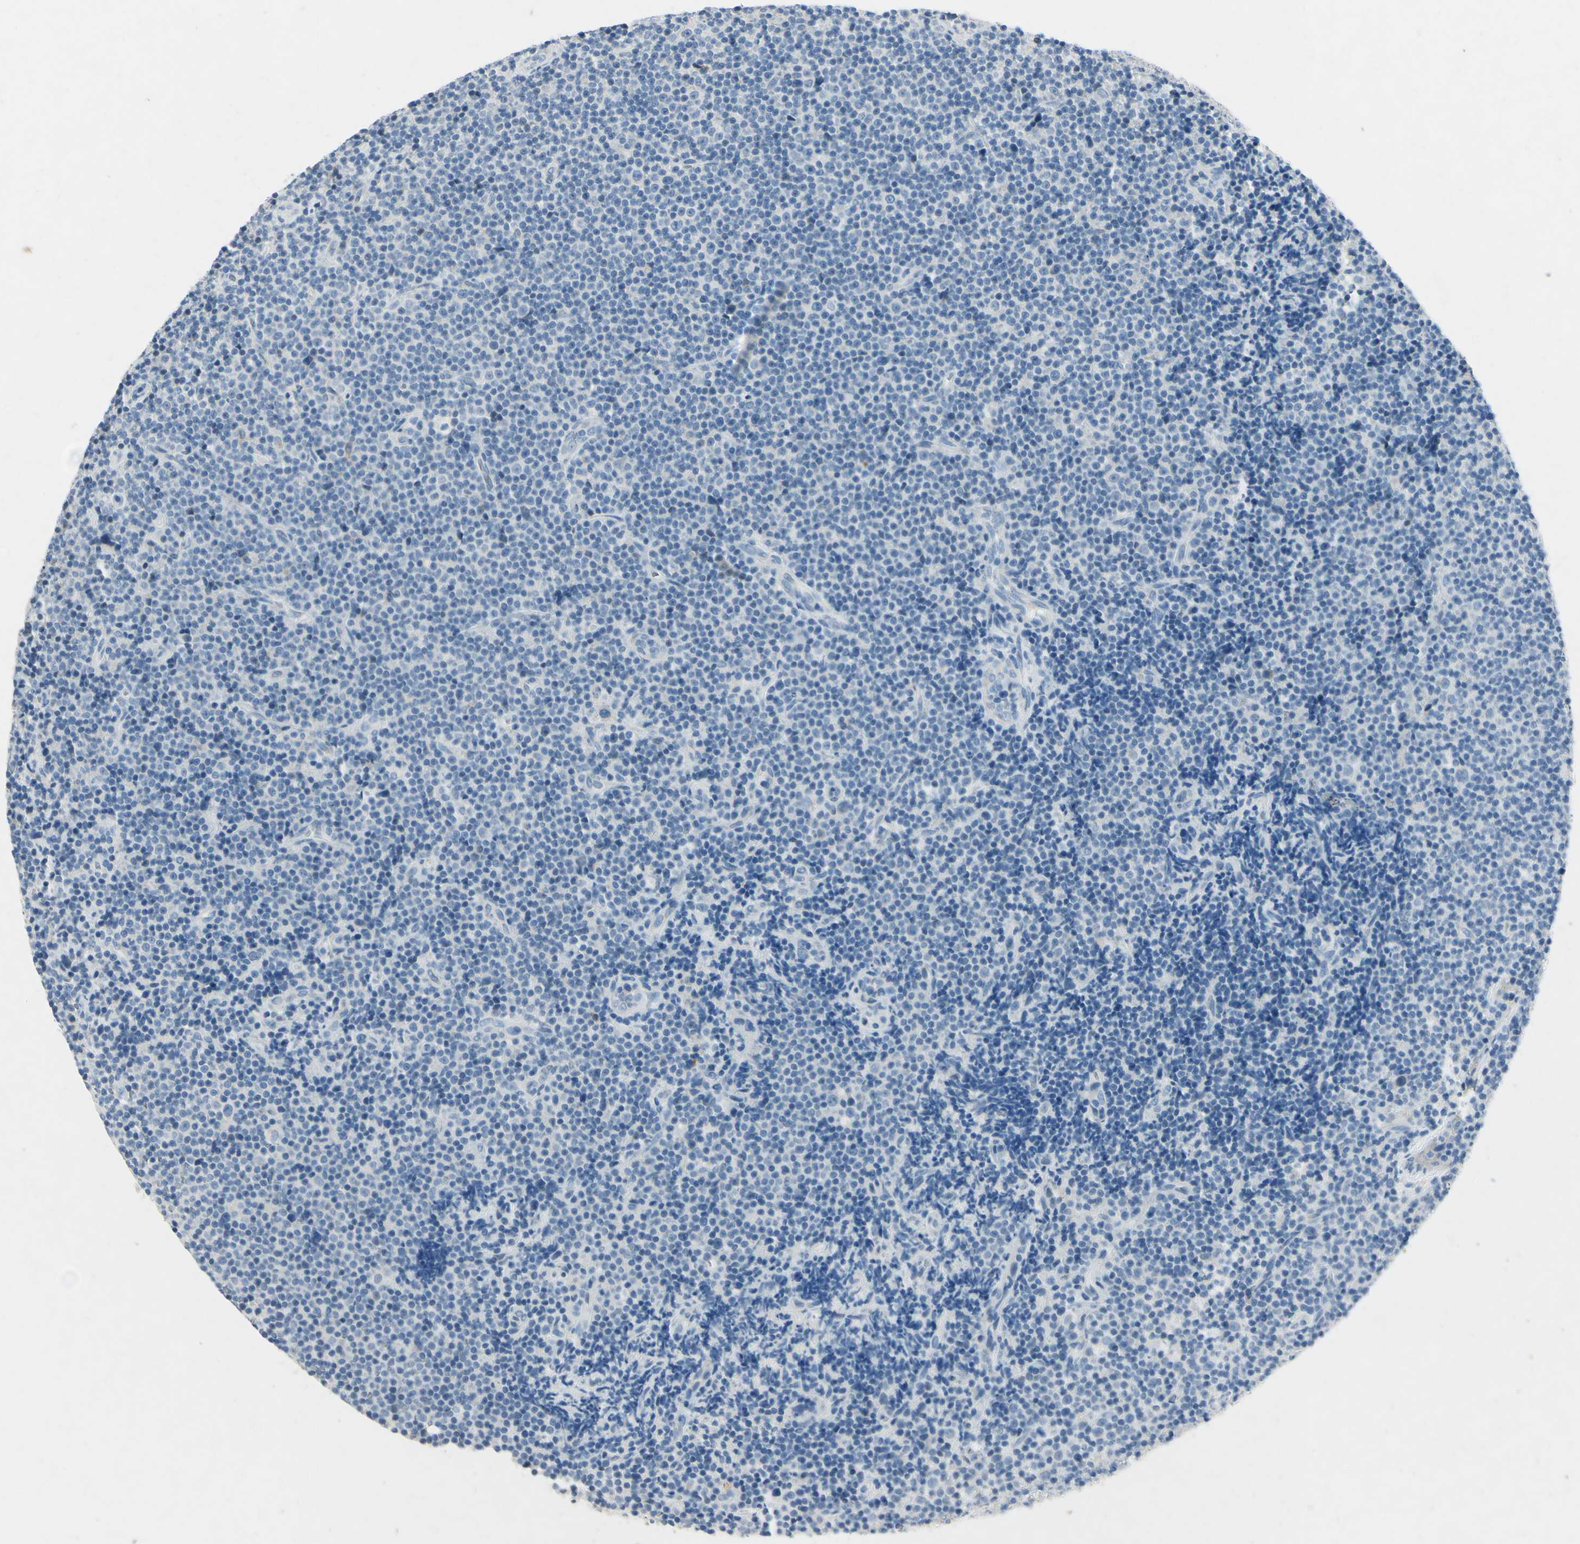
{"staining": {"intensity": "negative", "quantity": "none", "location": "none"}, "tissue": "lymphoma", "cell_type": "Tumor cells", "image_type": "cancer", "snomed": [{"axis": "morphology", "description": "Malignant lymphoma, non-Hodgkin's type, Low grade"}, {"axis": "topography", "description": "Lymph node"}], "caption": "Immunohistochemistry (IHC) image of neoplastic tissue: human lymphoma stained with DAB exhibits no significant protein staining in tumor cells.", "gene": "SNAP91", "patient": {"sex": "female", "age": 67}}